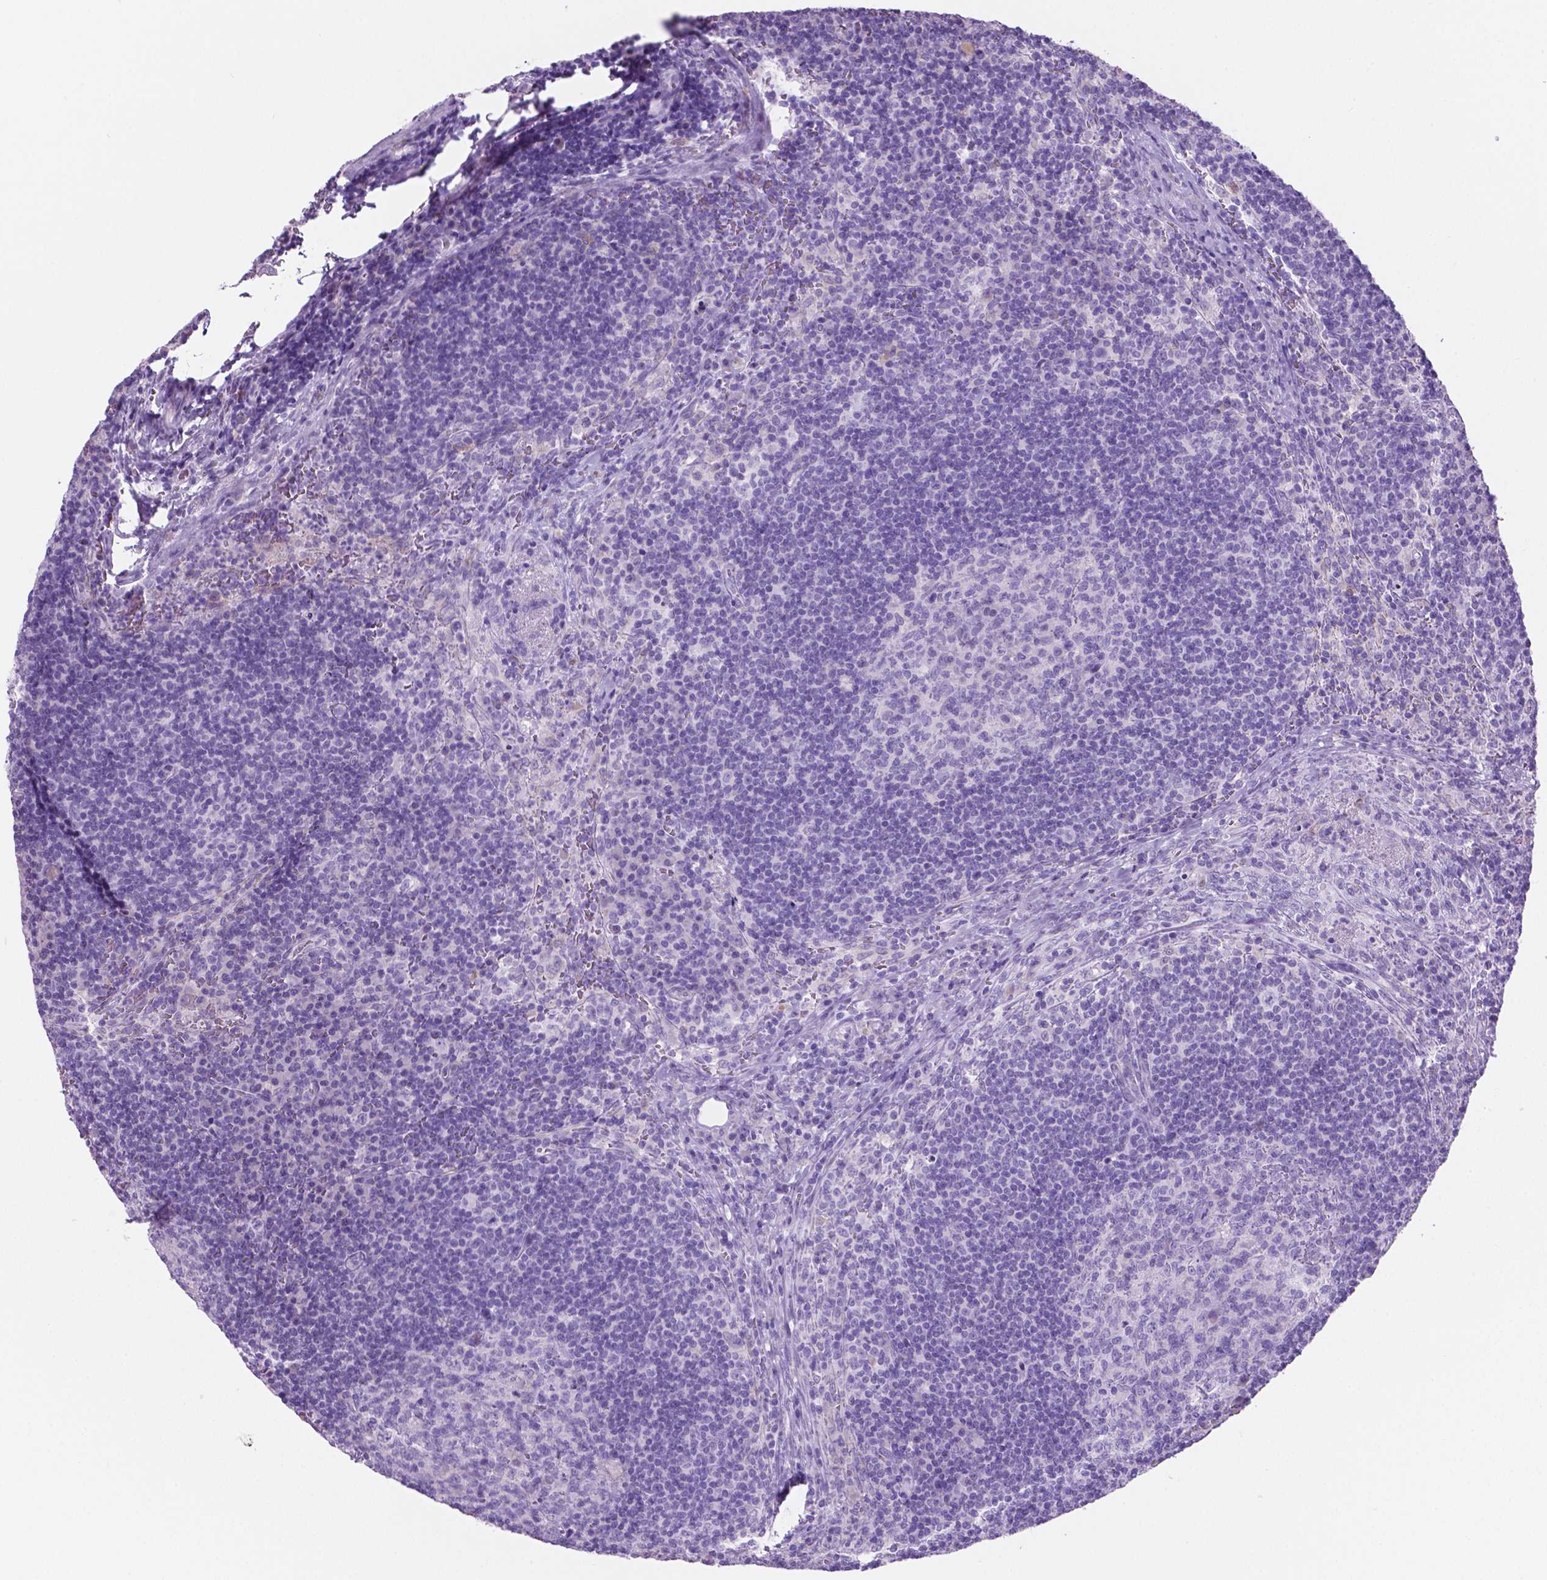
{"staining": {"intensity": "negative", "quantity": "none", "location": "none"}, "tissue": "lymph node", "cell_type": "Germinal center cells", "image_type": "normal", "snomed": [{"axis": "morphology", "description": "Normal tissue, NOS"}, {"axis": "topography", "description": "Lymph node"}], "caption": "The image demonstrates no significant expression in germinal center cells of lymph node.", "gene": "GRIN2B", "patient": {"sex": "male", "age": 67}}